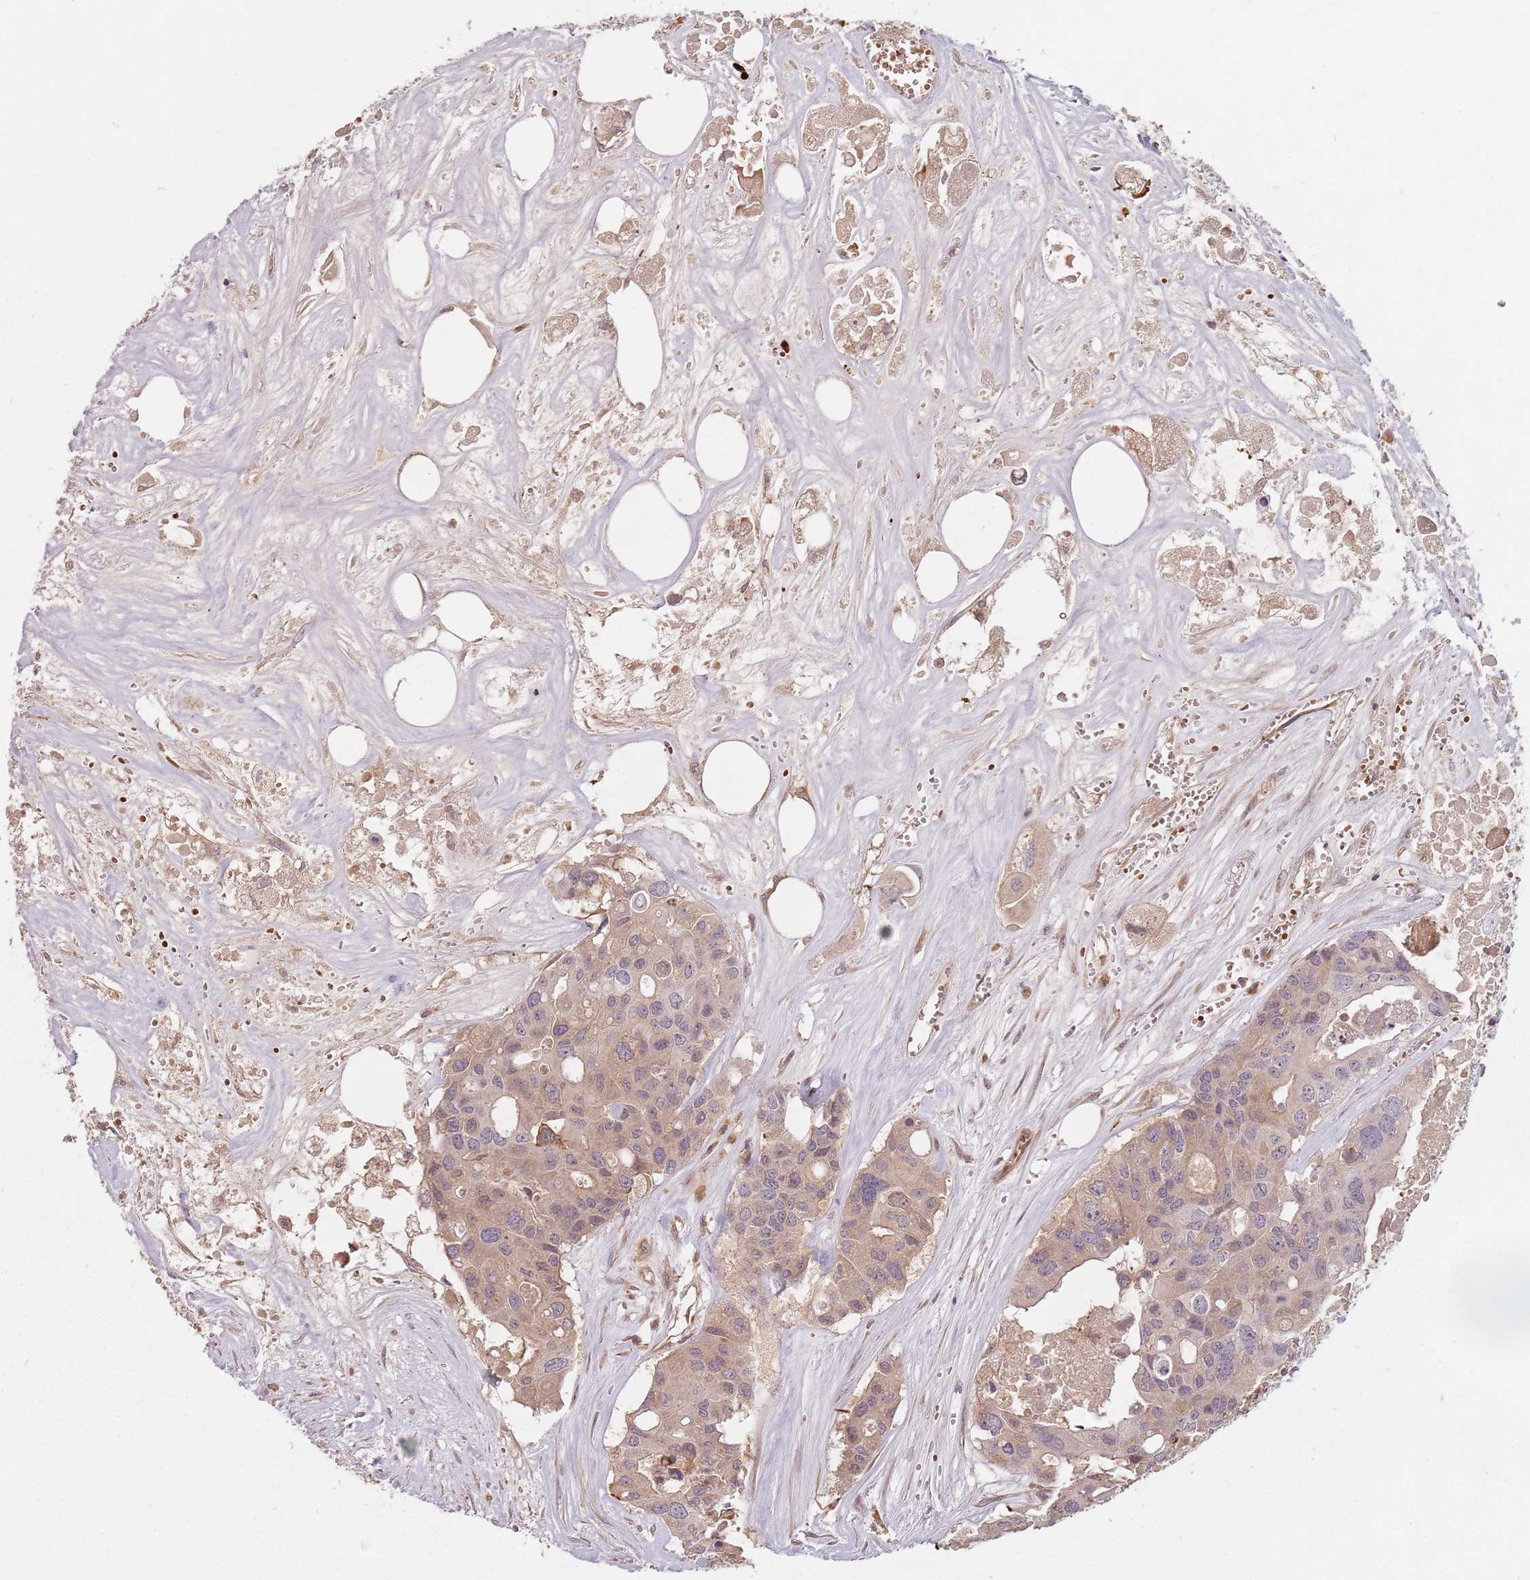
{"staining": {"intensity": "weak", "quantity": "25%-75%", "location": "cytoplasmic/membranous"}, "tissue": "colorectal cancer", "cell_type": "Tumor cells", "image_type": "cancer", "snomed": [{"axis": "morphology", "description": "Adenocarcinoma, NOS"}, {"axis": "topography", "description": "Colon"}], "caption": "A low amount of weak cytoplasmic/membranous staining is present in about 25%-75% of tumor cells in colorectal cancer tissue.", "gene": "GPR180", "patient": {"sex": "male", "age": 77}}